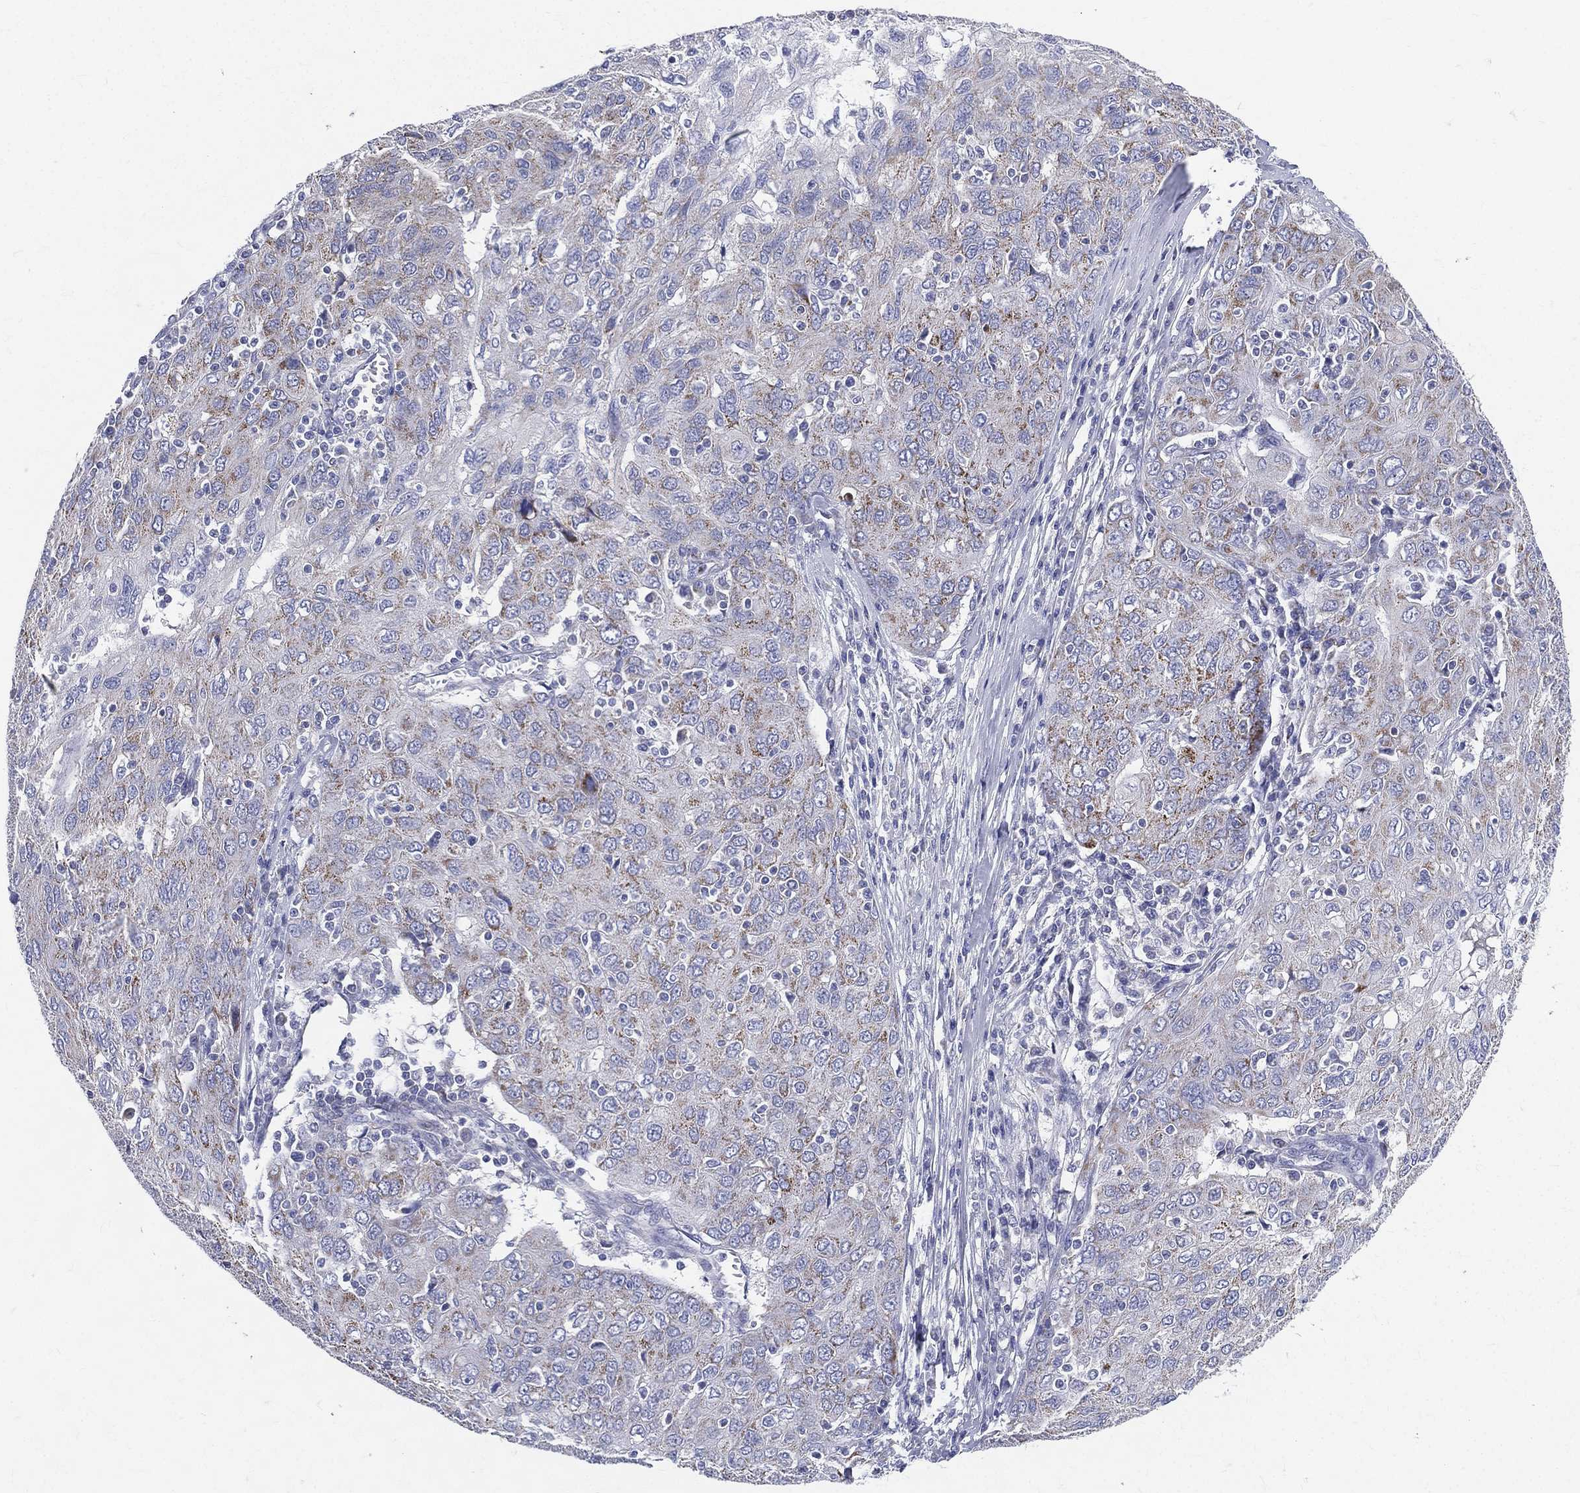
{"staining": {"intensity": "weak", "quantity": "<25%", "location": "cytoplasmic/membranous"}, "tissue": "ovarian cancer", "cell_type": "Tumor cells", "image_type": "cancer", "snomed": [{"axis": "morphology", "description": "Carcinoma, endometroid"}, {"axis": "topography", "description": "Ovary"}], "caption": "The immunohistochemistry (IHC) micrograph has no significant positivity in tumor cells of ovarian cancer (endometroid carcinoma) tissue.", "gene": "PWWP3A", "patient": {"sex": "female", "age": 50}}